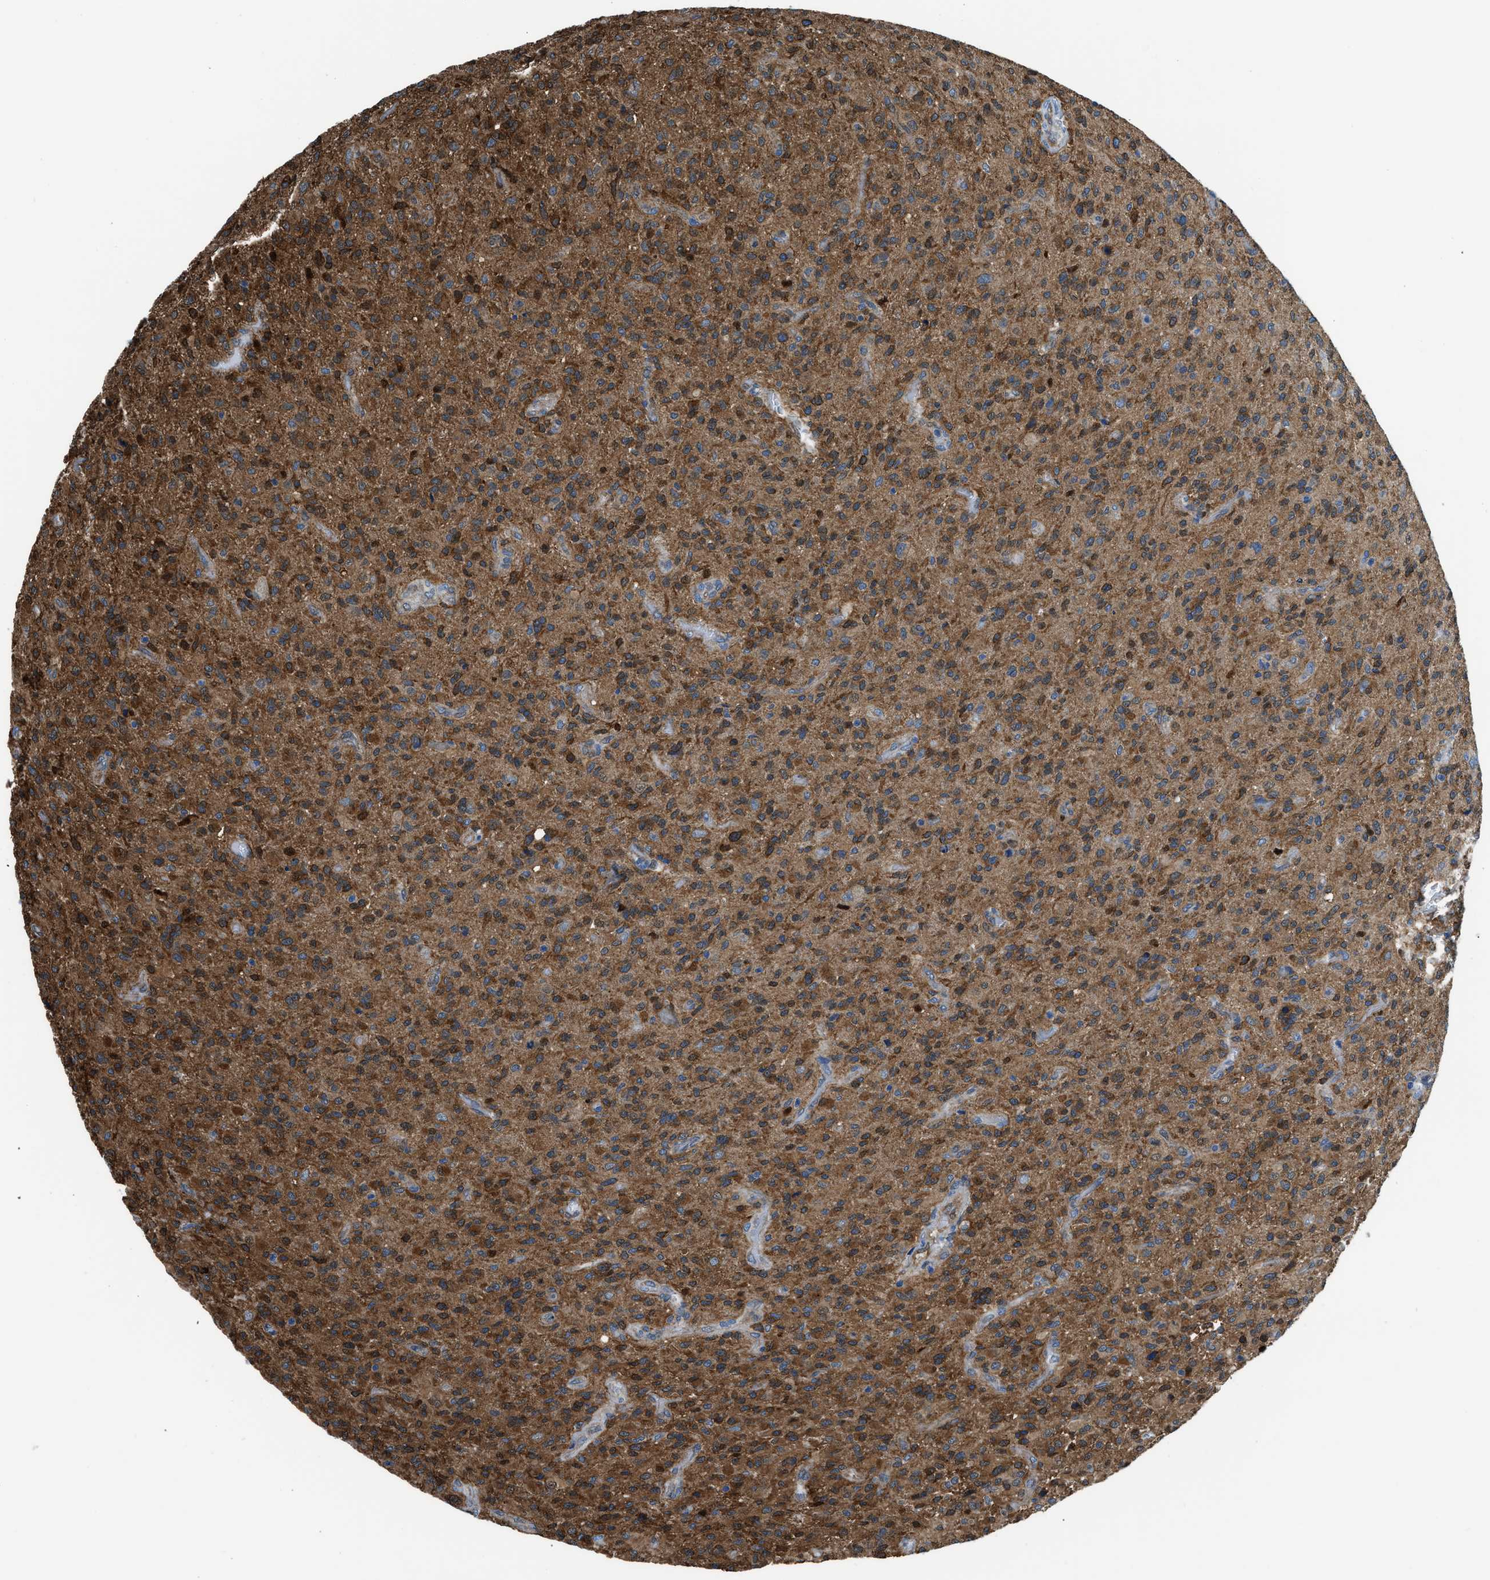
{"staining": {"intensity": "moderate", "quantity": ">75%", "location": "cytoplasmic/membranous,nuclear"}, "tissue": "glioma", "cell_type": "Tumor cells", "image_type": "cancer", "snomed": [{"axis": "morphology", "description": "Glioma, malignant, High grade"}, {"axis": "topography", "description": "Brain"}], "caption": "IHC of malignant glioma (high-grade) demonstrates medium levels of moderate cytoplasmic/membranous and nuclear positivity in approximately >75% of tumor cells.", "gene": "YWHAE", "patient": {"sex": "male", "age": 71}}